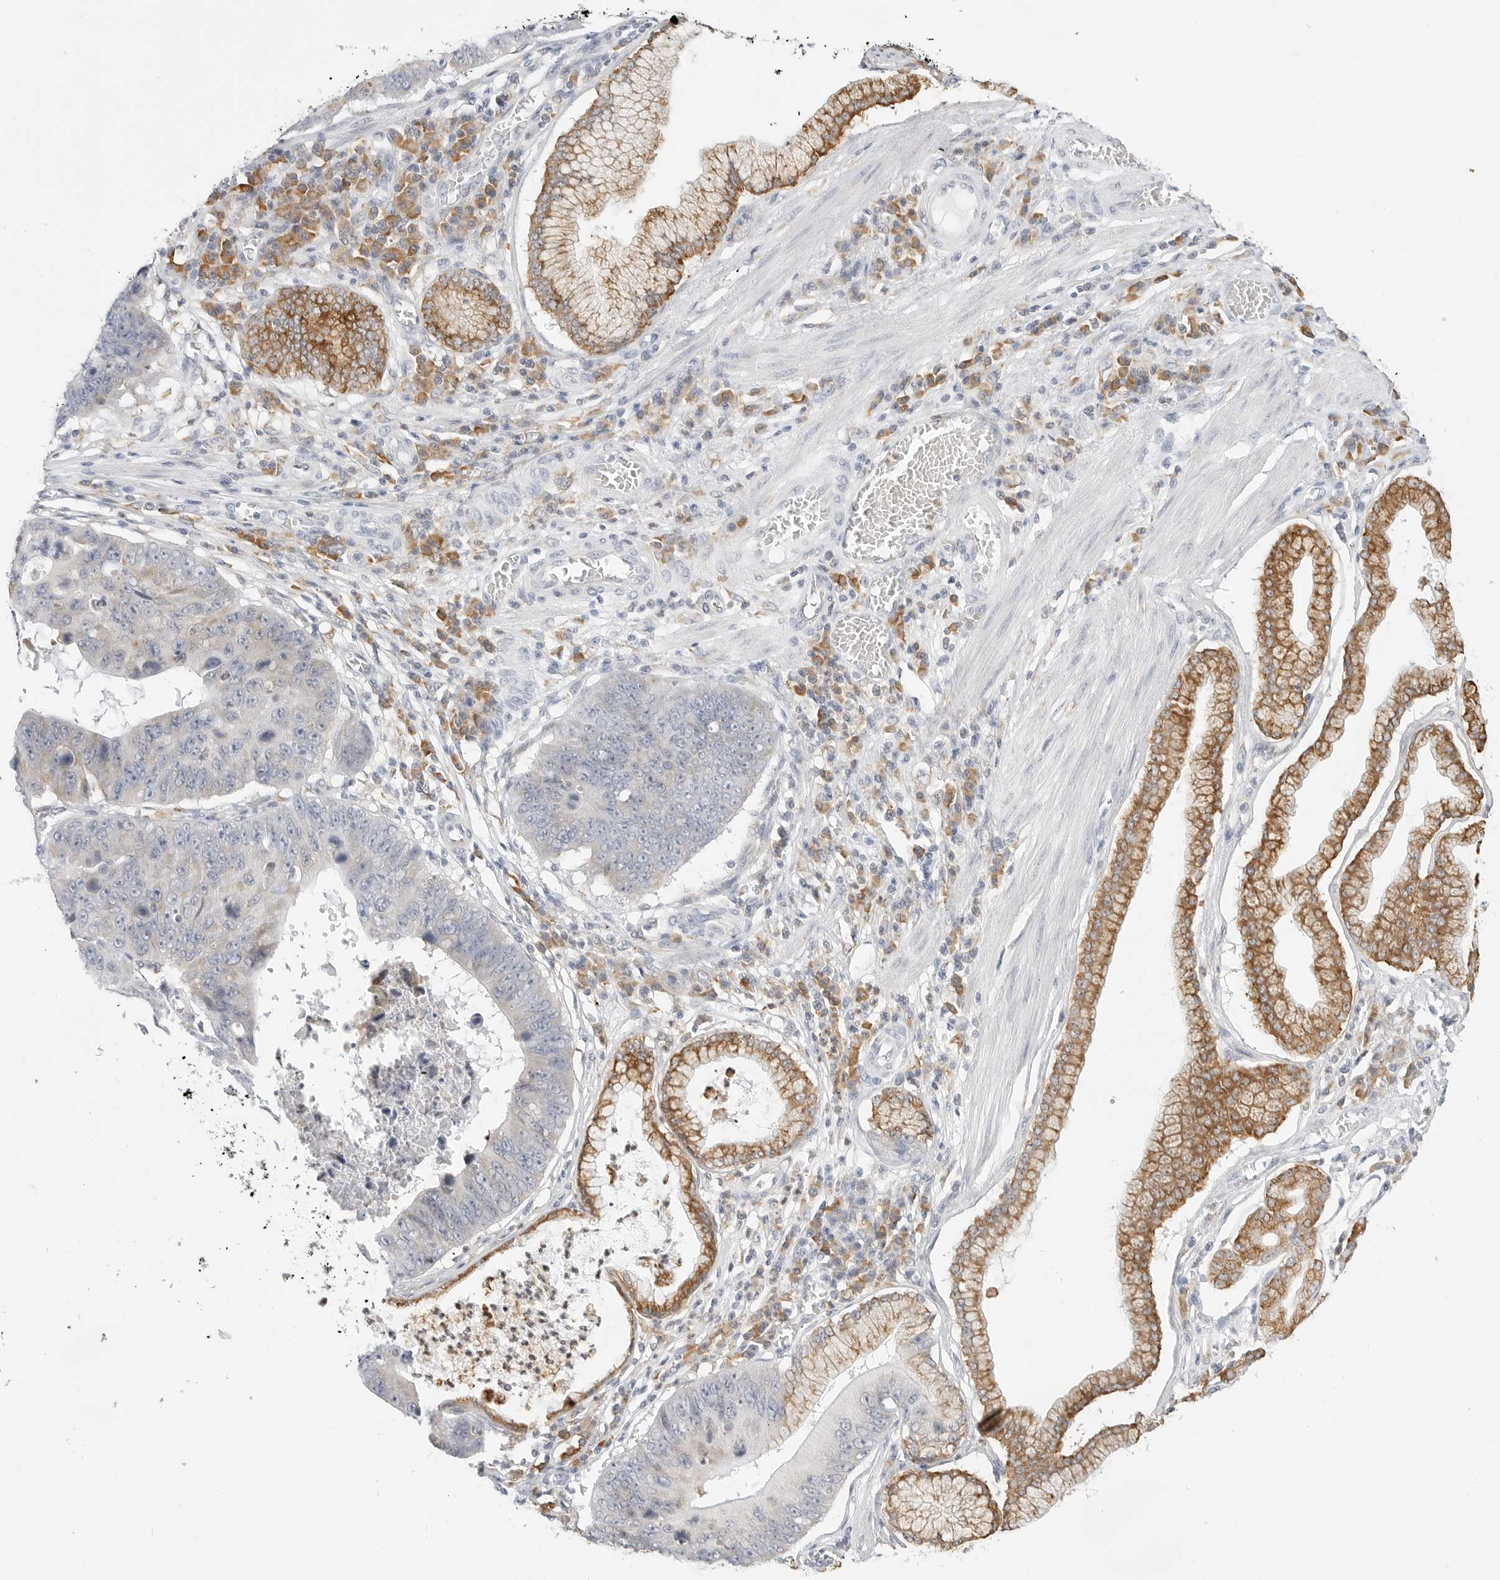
{"staining": {"intensity": "moderate", "quantity": "25%-75%", "location": "cytoplasmic/membranous"}, "tissue": "stomach cancer", "cell_type": "Tumor cells", "image_type": "cancer", "snomed": [{"axis": "morphology", "description": "Adenocarcinoma, NOS"}, {"axis": "topography", "description": "Stomach"}], "caption": "A micrograph of adenocarcinoma (stomach) stained for a protein shows moderate cytoplasmic/membranous brown staining in tumor cells. The staining was performed using DAB (3,3'-diaminobenzidine), with brown indicating positive protein expression. Nuclei are stained blue with hematoxylin.", "gene": "THEM4", "patient": {"sex": "male", "age": 59}}